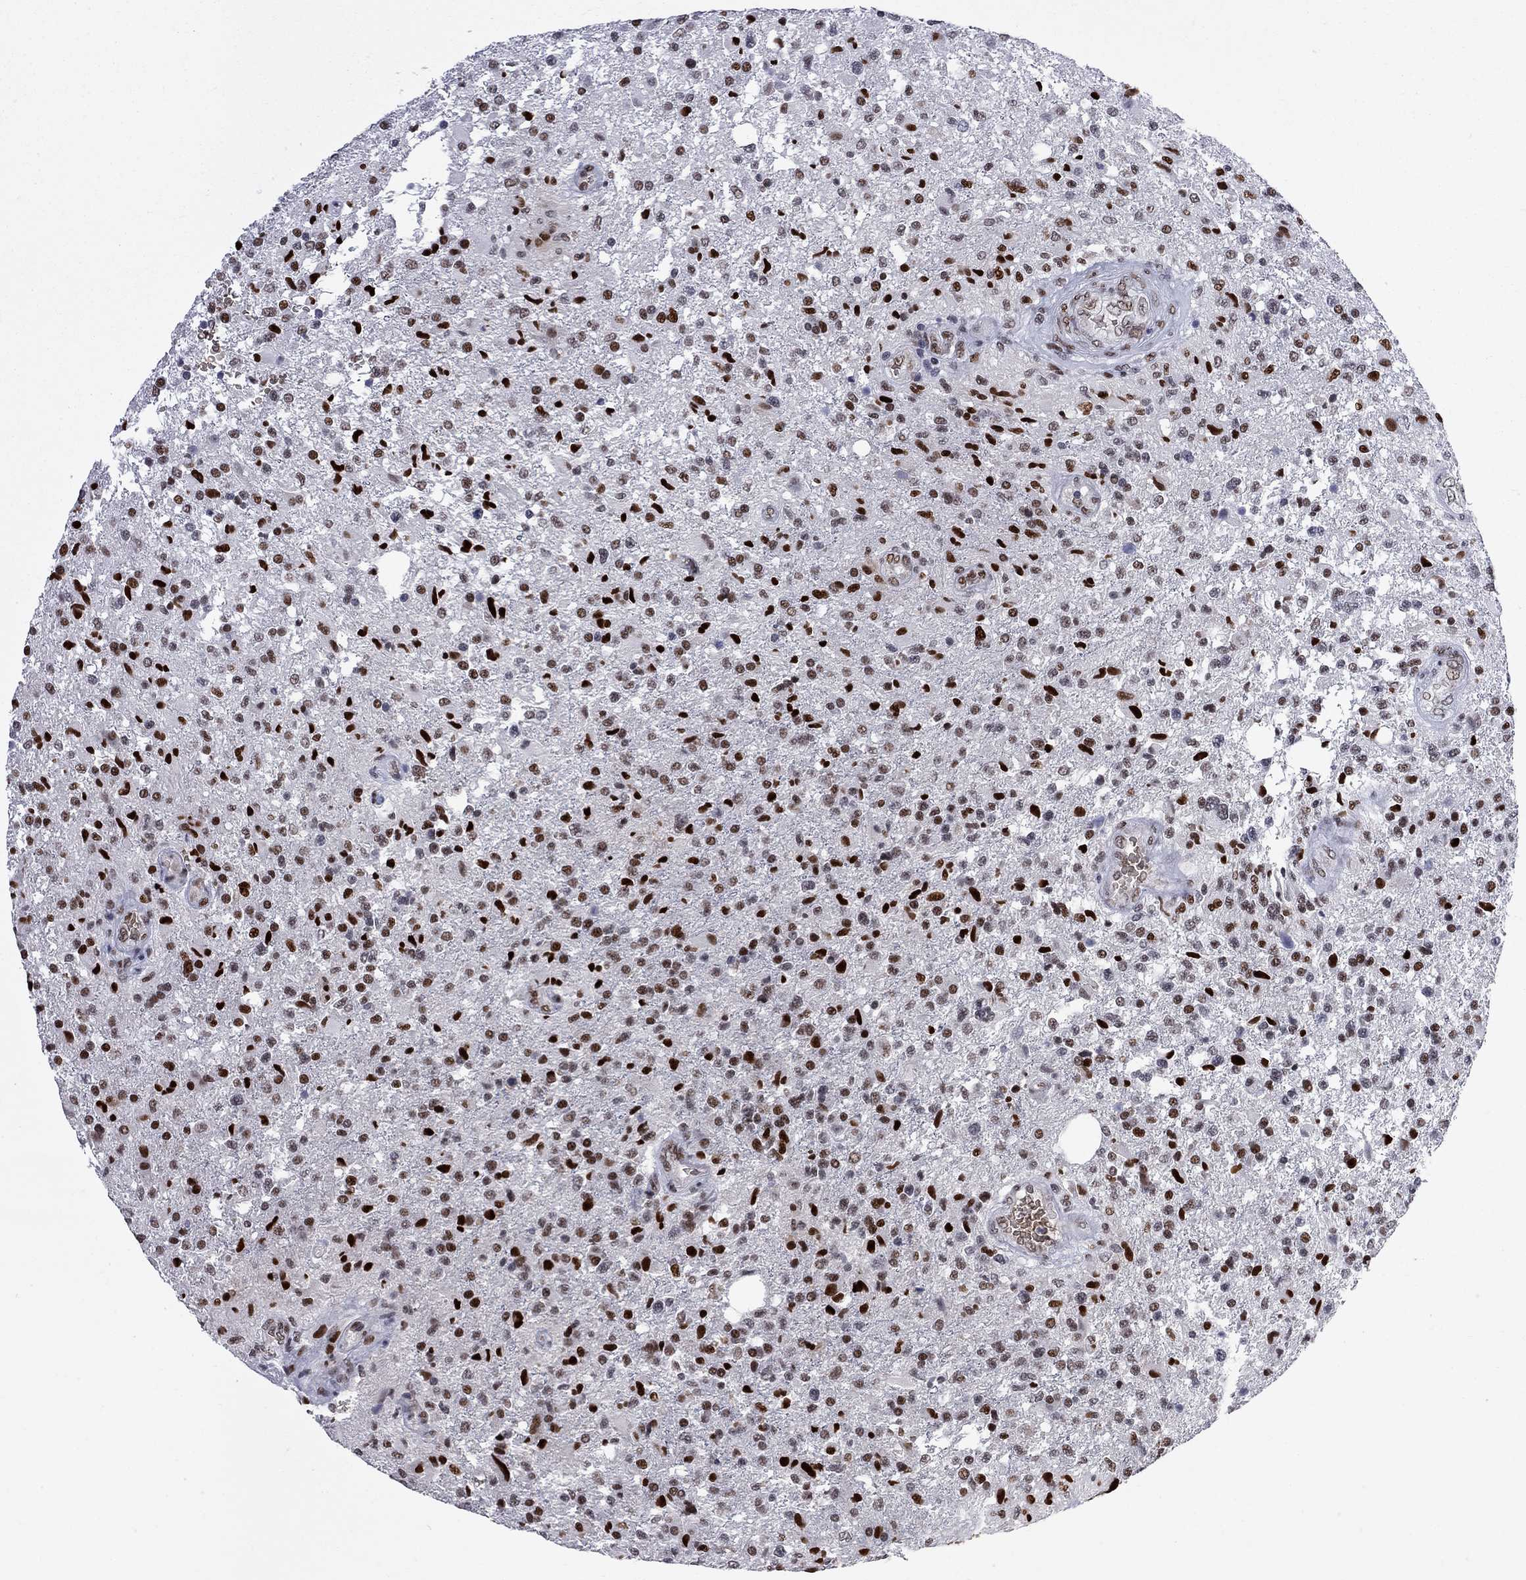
{"staining": {"intensity": "strong", "quantity": "25%-75%", "location": "nuclear"}, "tissue": "glioma", "cell_type": "Tumor cells", "image_type": "cancer", "snomed": [{"axis": "morphology", "description": "Glioma, malignant, High grade"}, {"axis": "topography", "description": "Brain"}], "caption": "Approximately 25%-75% of tumor cells in malignant glioma (high-grade) demonstrate strong nuclear protein staining as visualized by brown immunohistochemical staining.", "gene": "ZBTB47", "patient": {"sex": "male", "age": 56}}